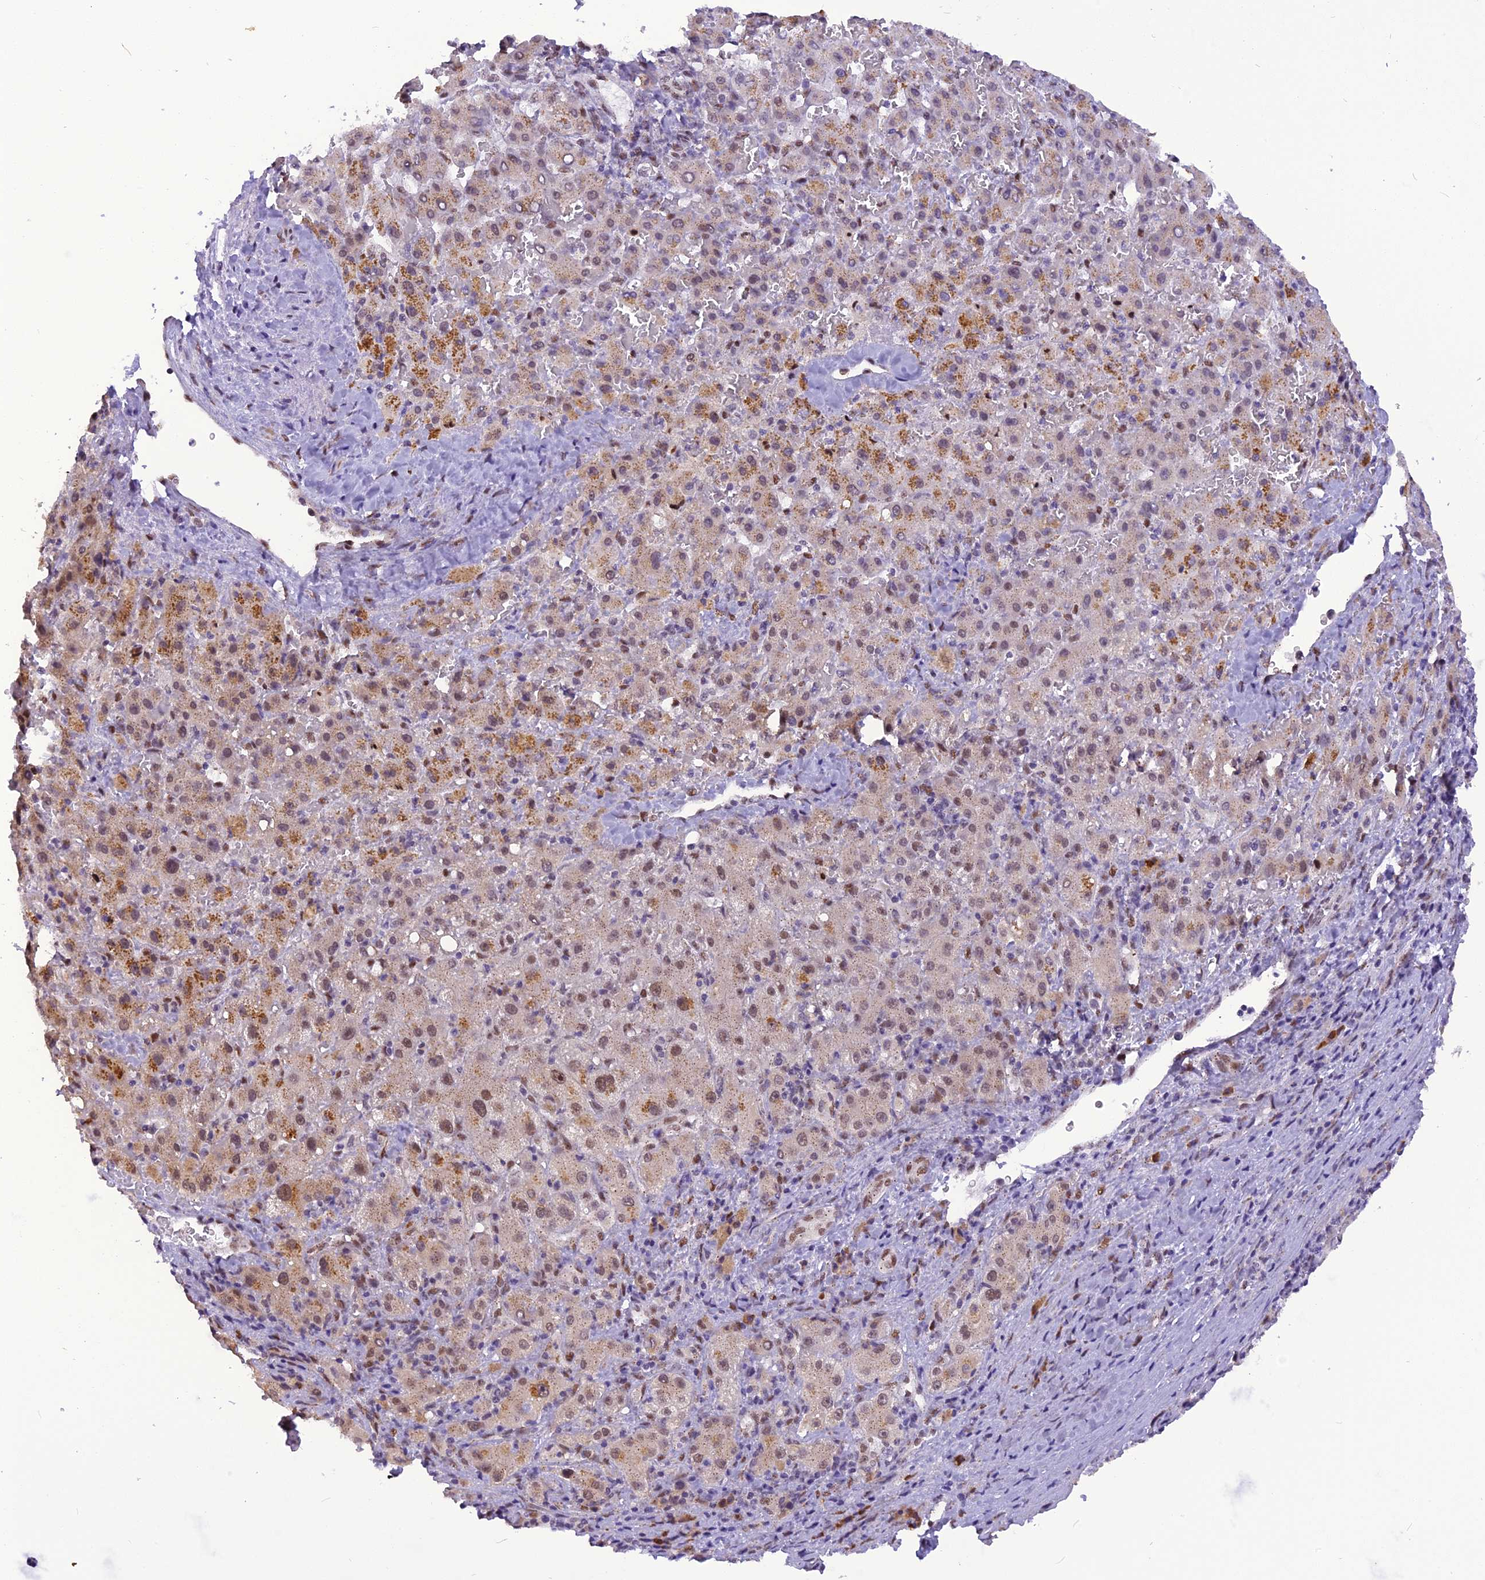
{"staining": {"intensity": "moderate", "quantity": "25%-75%", "location": "nuclear"}, "tissue": "liver cancer", "cell_type": "Tumor cells", "image_type": "cancer", "snomed": [{"axis": "morphology", "description": "Carcinoma, Hepatocellular, NOS"}, {"axis": "topography", "description": "Liver"}], "caption": "Immunohistochemistry of liver hepatocellular carcinoma exhibits medium levels of moderate nuclear positivity in about 25%-75% of tumor cells.", "gene": "IRF2BP1", "patient": {"sex": "female", "age": 58}}